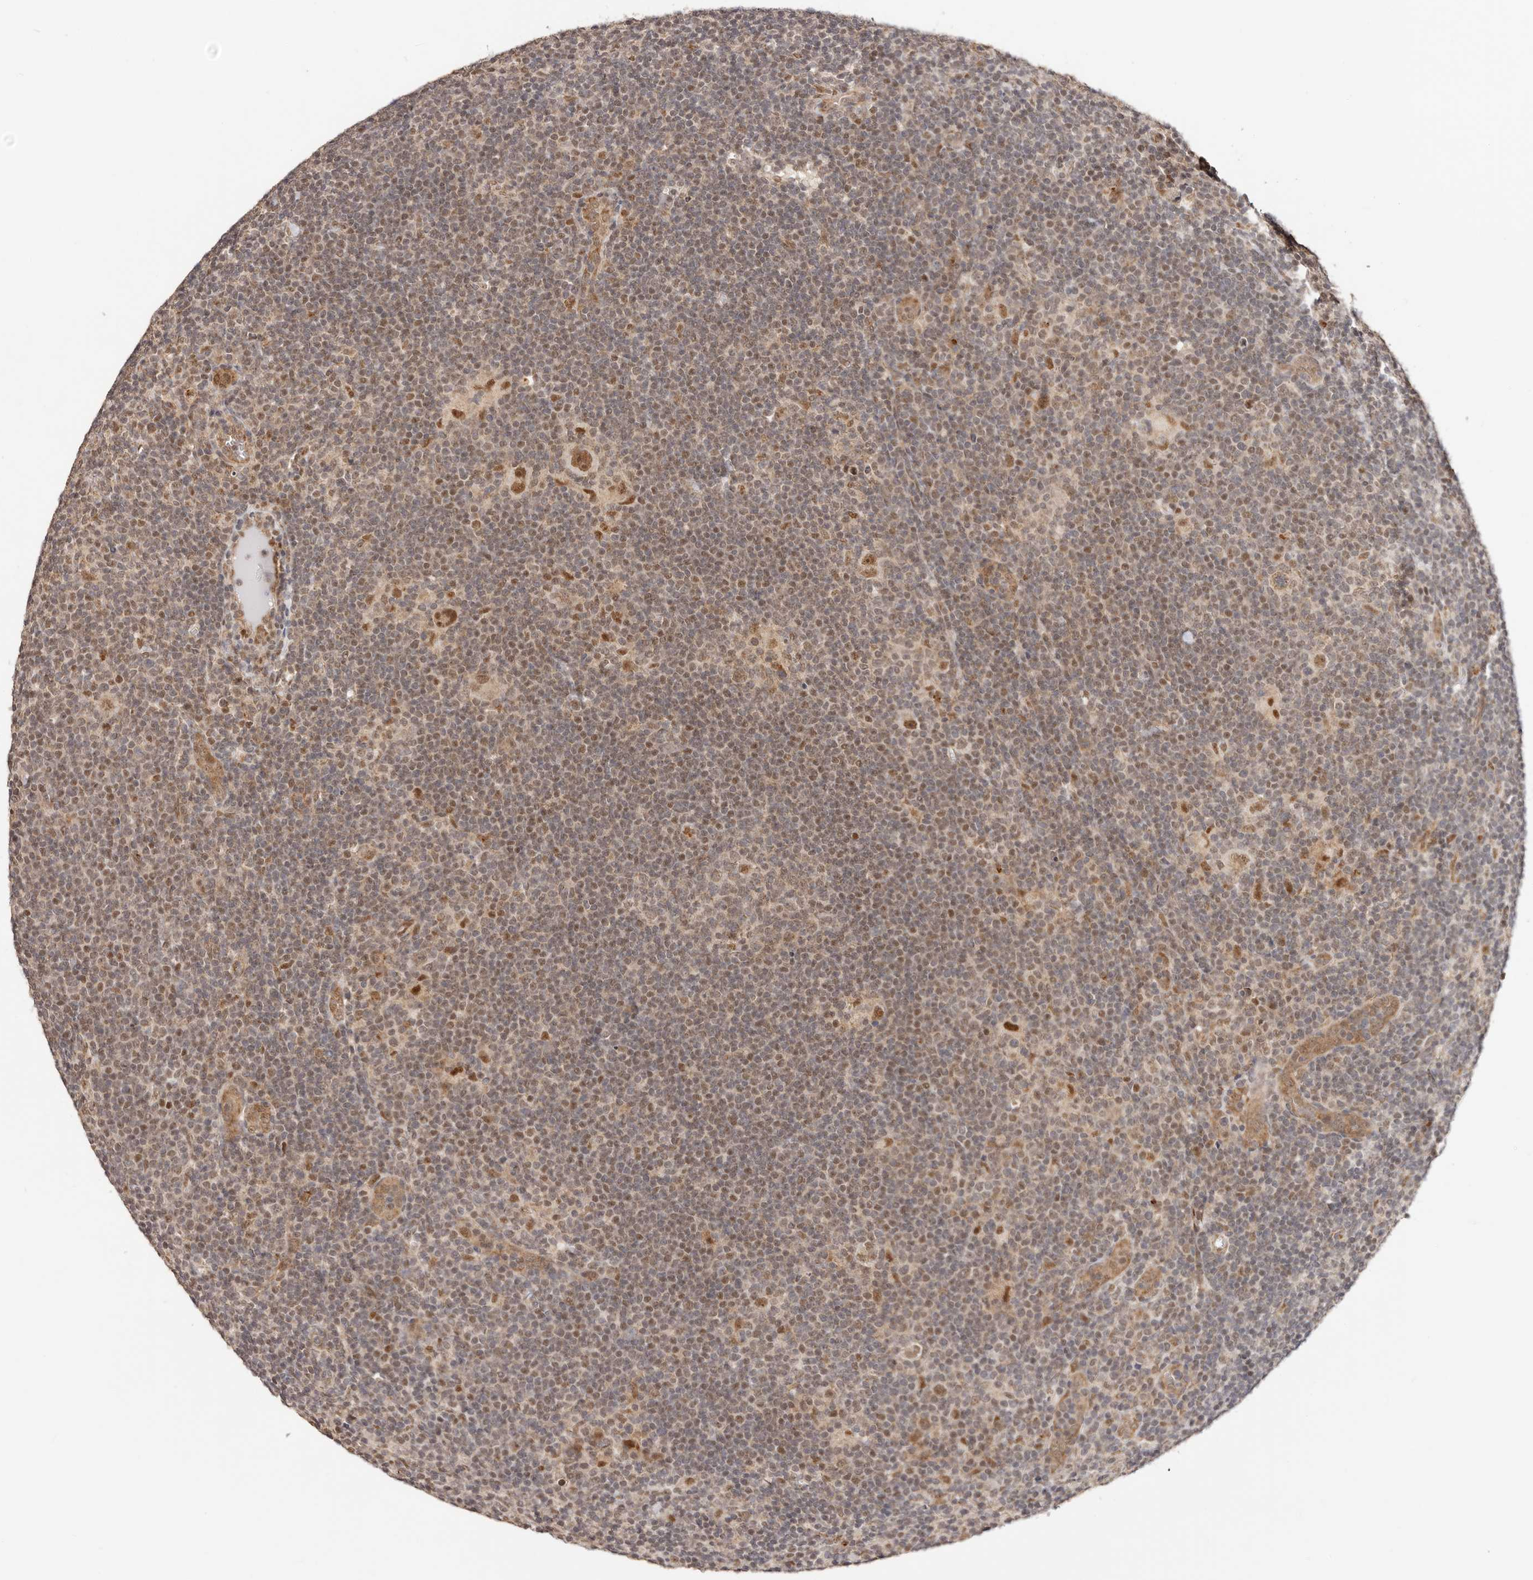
{"staining": {"intensity": "moderate", "quantity": ">75%", "location": "nuclear"}, "tissue": "lymphoma", "cell_type": "Tumor cells", "image_type": "cancer", "snomed": [{"axis": "morphology", "description": "Hodgkin's disease, NOS"}, {"axis": "topography", "description": "Lymph node"}], "caption": "A brown stain highlights moderate nuclear expression of a protein in human lymphoma tumor cells.", "gene": "CTNNBL1", "patient": {"sex": "female", "age": 57}}